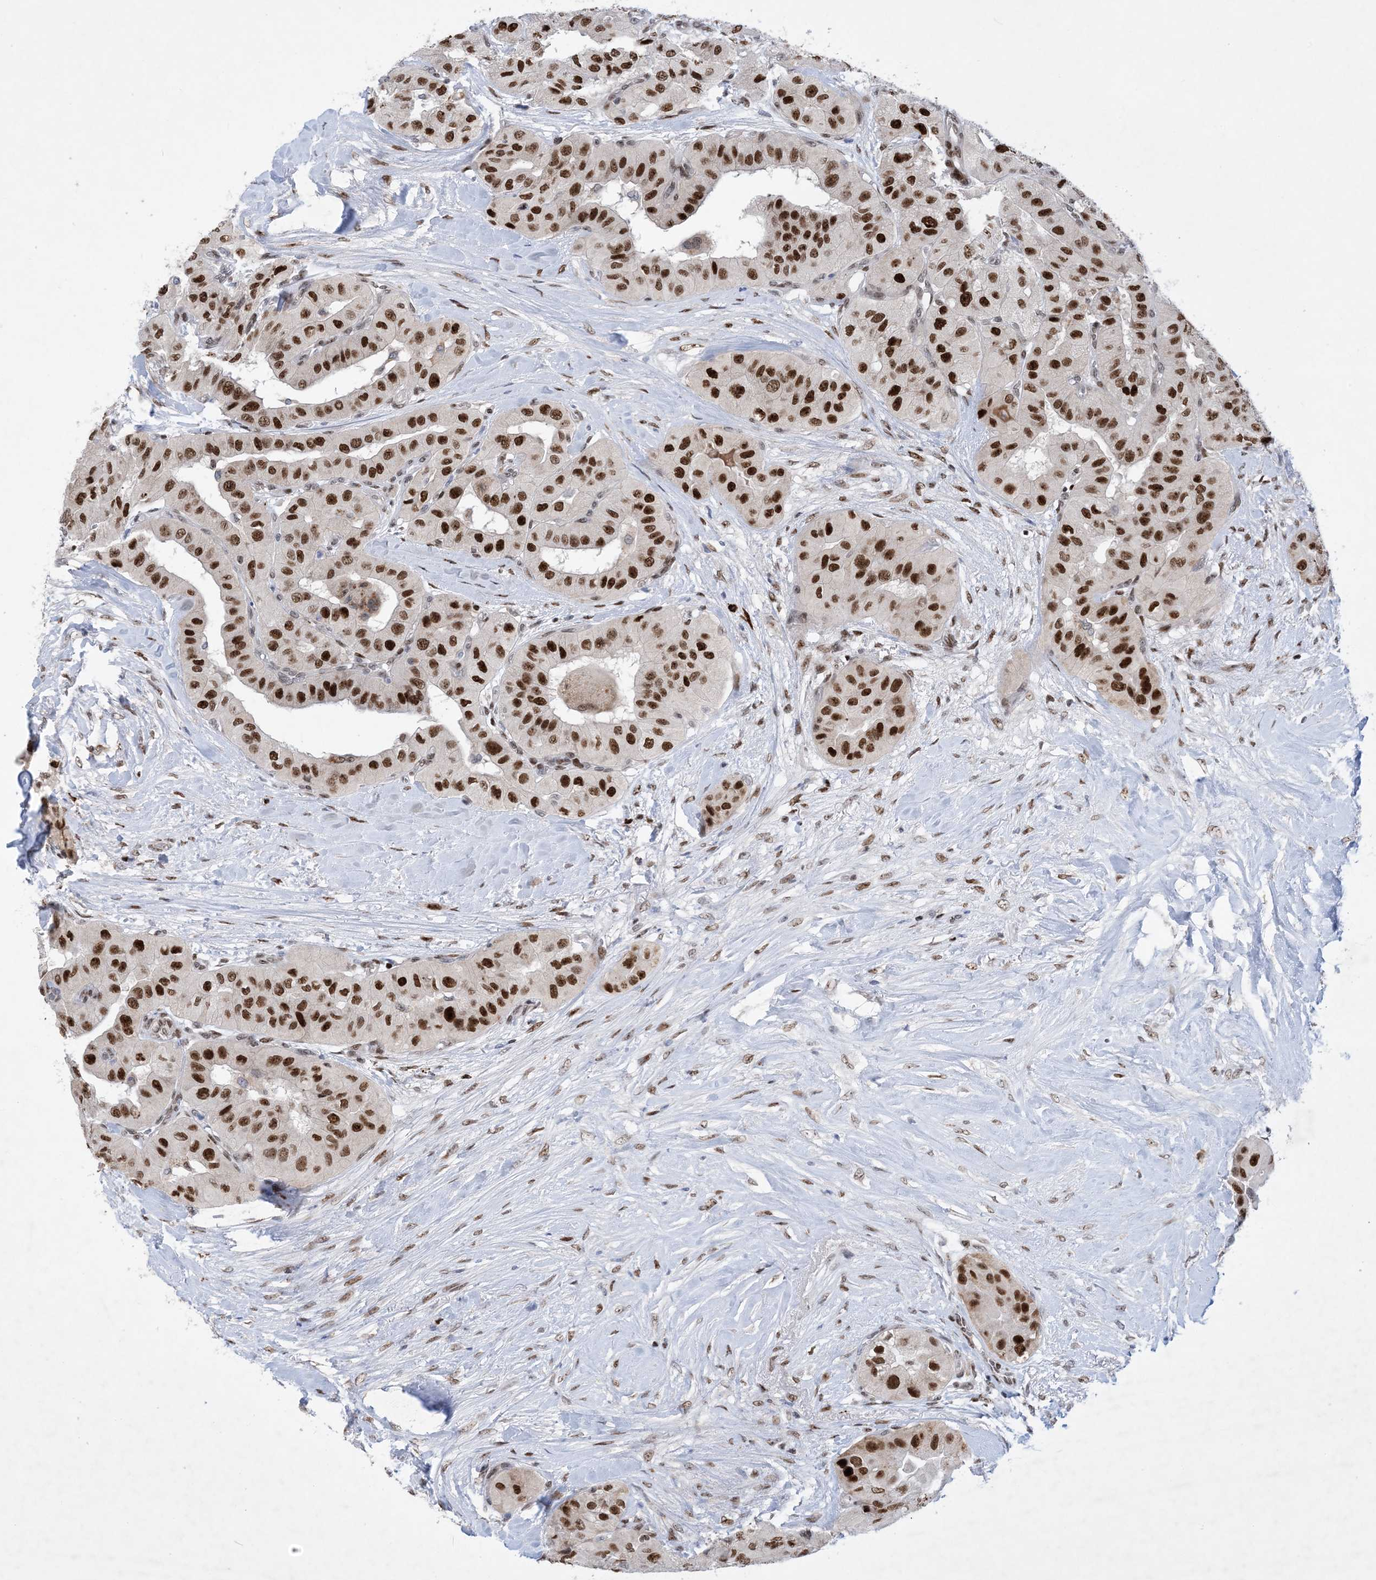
{"staining": {"intensity": "strong", "quantity": ">75%", "location": "nuclear"}, "tissue": "thyroid cancer", "cell_type": "Tumor cells", "image_type": "cancer", "snomed": [{"axis": "morphology", "description": "Papillary adenocarcinoma, NOS"}, {"axis": "topography", "description": "Thyroid gland"}], "caption": "Immunohistochemical staining of human papillary adenocarcinoma (thyroid) shows high levels of strong nuclear staining in about >75% of tumor cells.", "gene": "TSPYL1", "patient": {"sex": "female", "age": 59}}